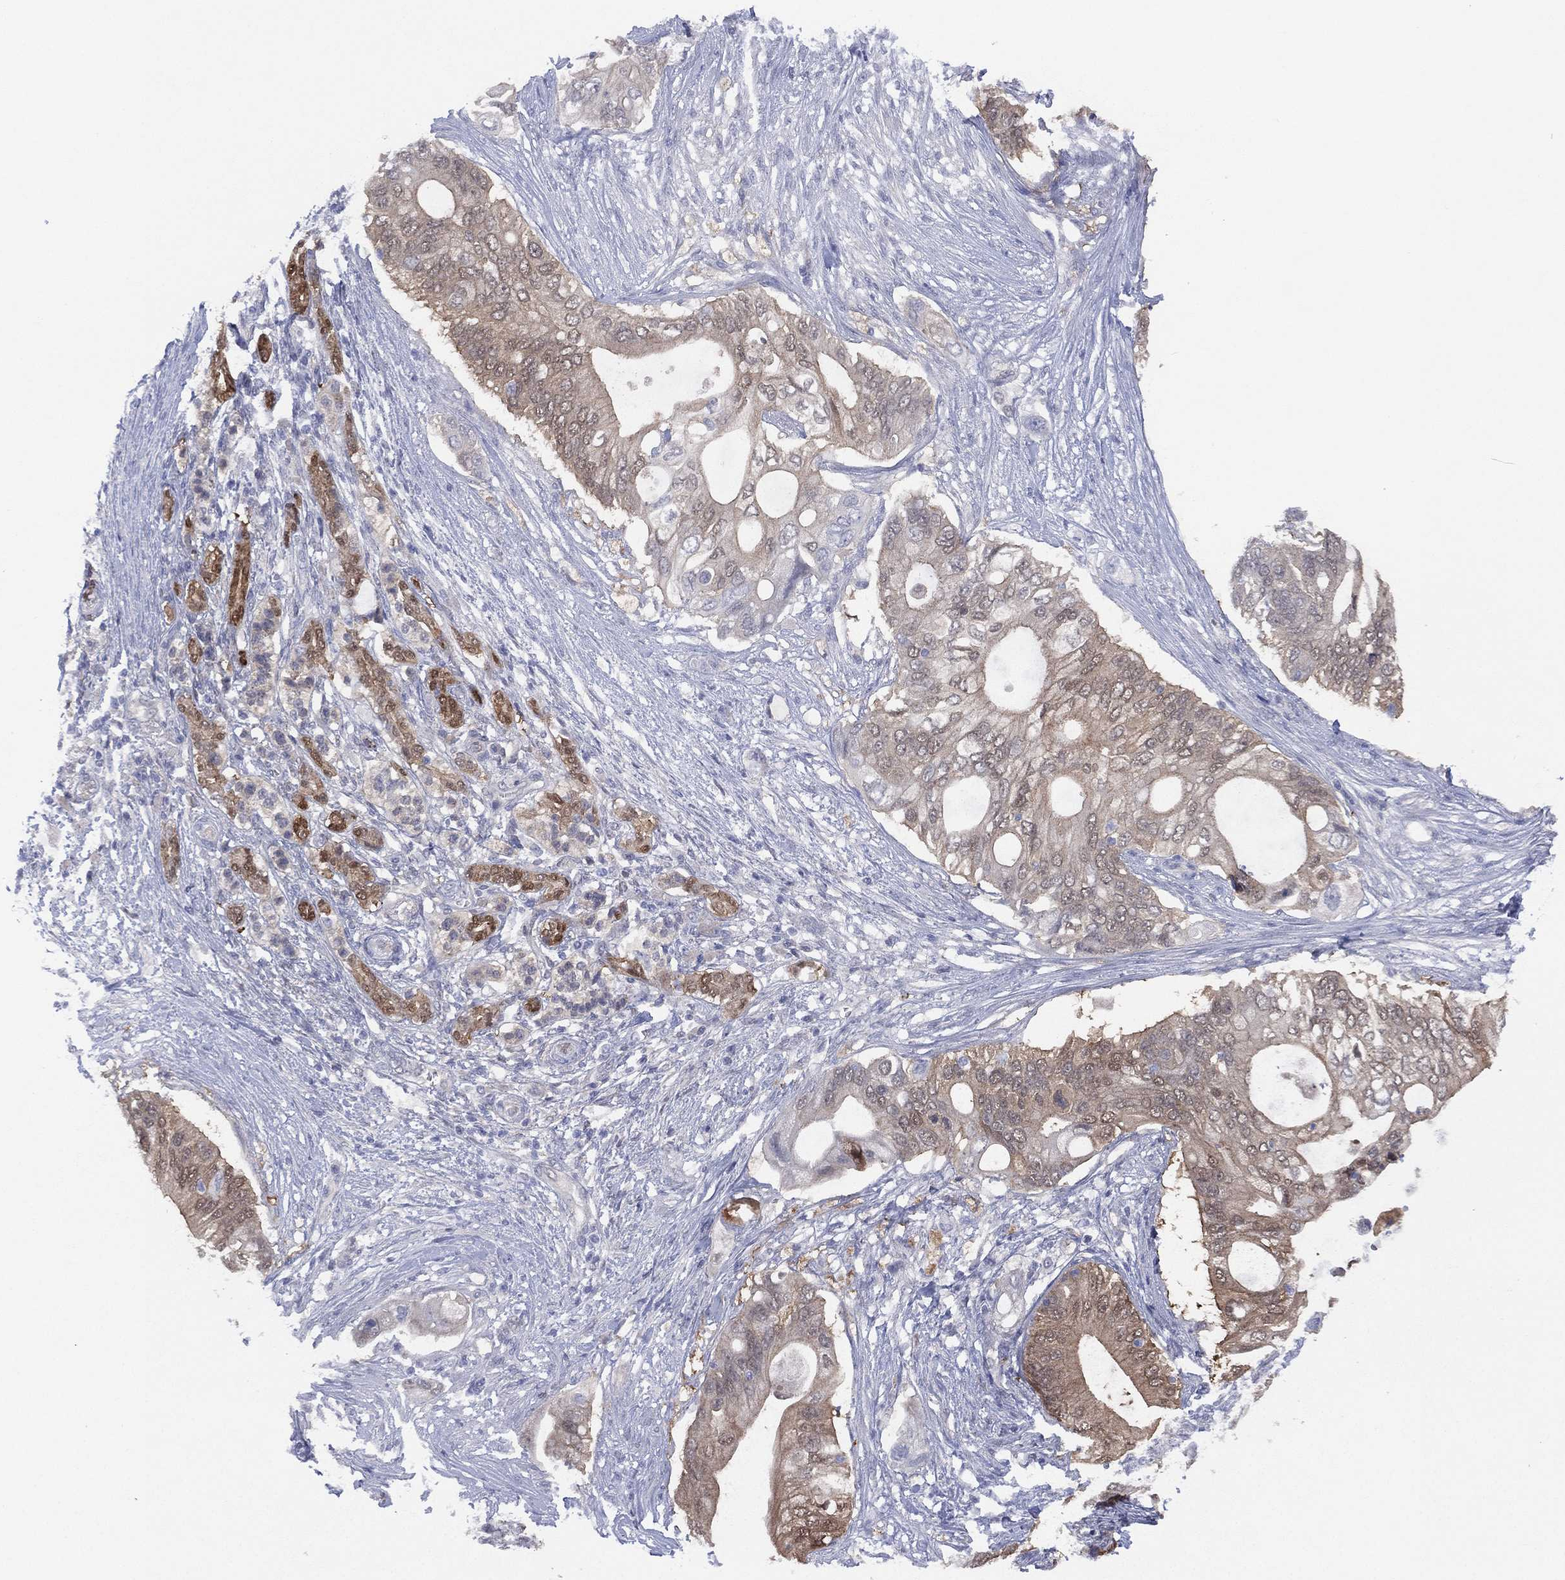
{"staining": {"intensity": "weak", "quantity": "25%-75%", "location": "cytoplasmic/membranous"}, "tissue": "pancreatic cancer", "cell_type": "Tumor cells", "image_type": "cancer", "snomed": [{"axis": "morphology", "description": "Adenocarcinoma, NOS"}, {"axis": "topography", "description": "Pancreas"}], "caption": "DAB immunohistochemical staining of human pancreatic cancer (adenocarcinoma) displays weak cytoplasmic/membranous protein expression in approximately 25%-75% of tumor cells.", "gene": "DDAH1", "patient": {"sex": "female", "age": 72}}